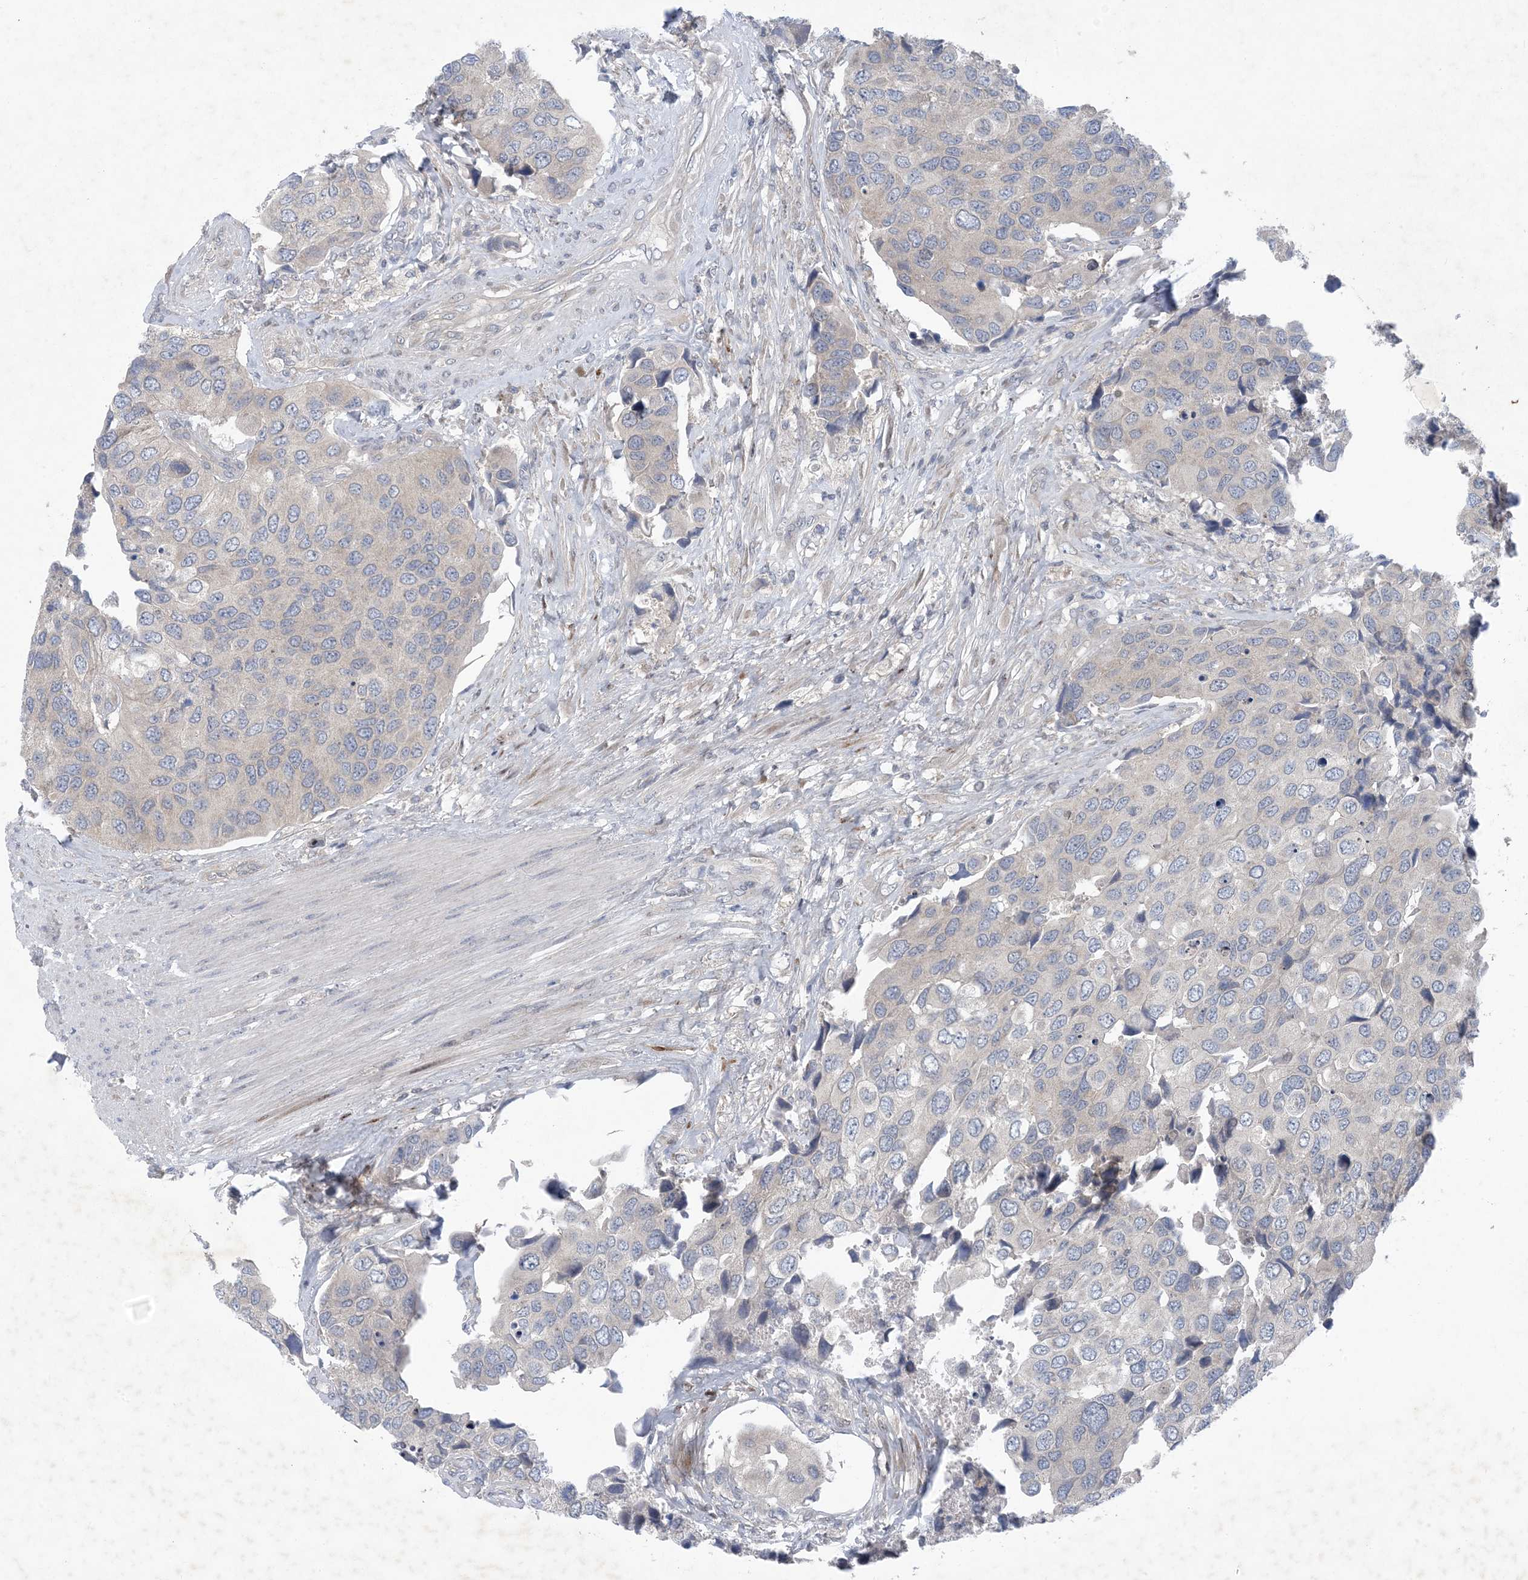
{"staining": {"intensity": "negative", "quantity": "none", "location": "none"}, "tissue": "urothelial cancer", "cell_type": "Tumor cells", "image_type": "cancer", "snomed": [{"axis": "morphology", "description": "Urothelial carcinoma, High grade"}, {"axis": "topography", "description": "Urinary bladder"}], "caption": "High power microscopy micrograph of an immunohistochemistry photomicrograph of urothelial cancer, revealing no significant positivity in tumor cells.", "gene": "HIKESHI", "patient": {"sex": "male", "age": 74}}